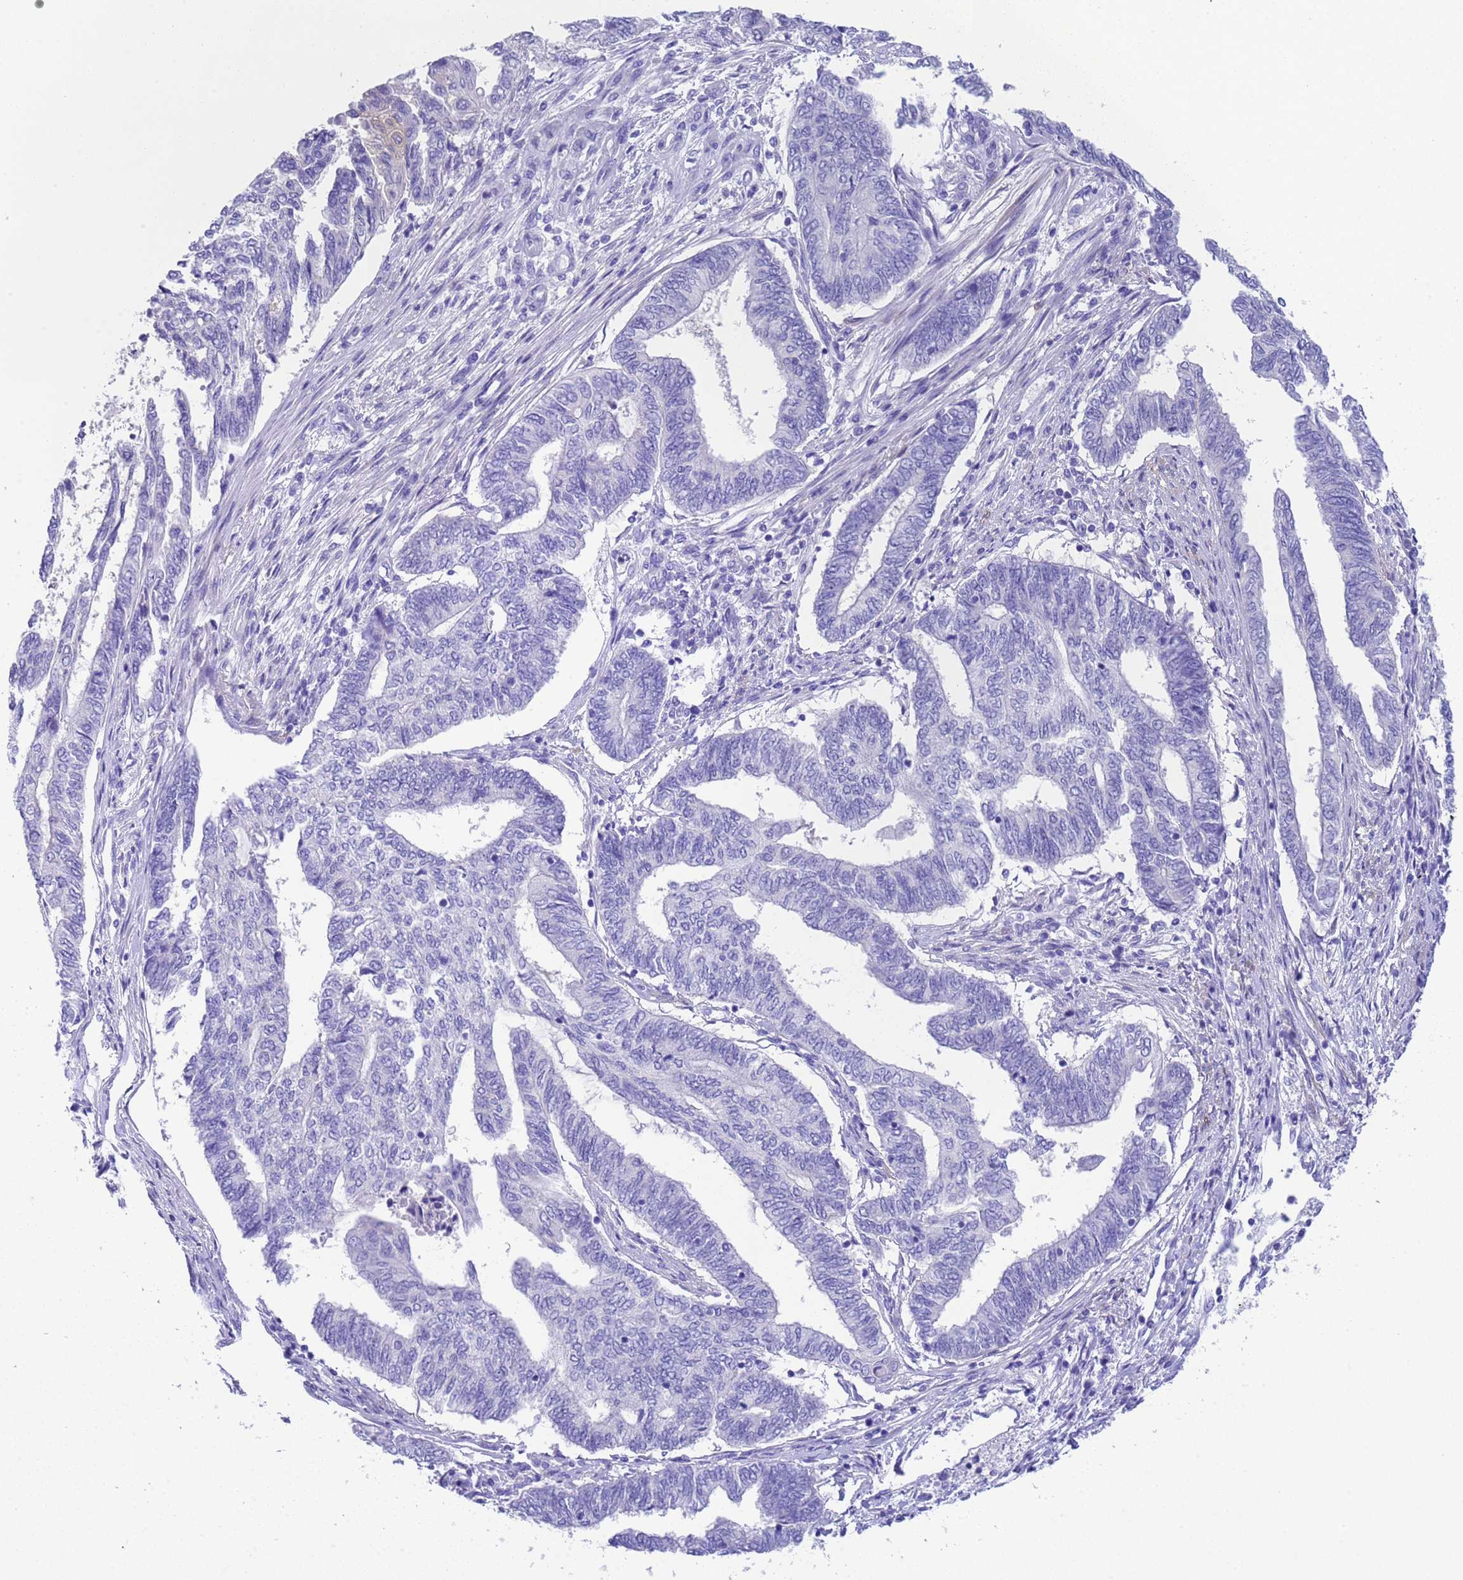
{"staining": {"intensity": "negative", "quantity": "none", "location": "none"}, "tissue": "endometrial cancer", "cell_type": "Tumor cells", "image_type": "cancer", "snomed": [{"axis": "morphology", "description": "Adenocarcinoma, NOS"}, {"axis": "topography", "description": "Uterus"}, {"axis": "topography", "description": "Endometrium"}], "caption": "This is an IHC image of human adenocarcinoma (endometrial). There is no staining in tumor cells.", "gene": "USP38", "patient": {"sex": "female", "age": 70}}